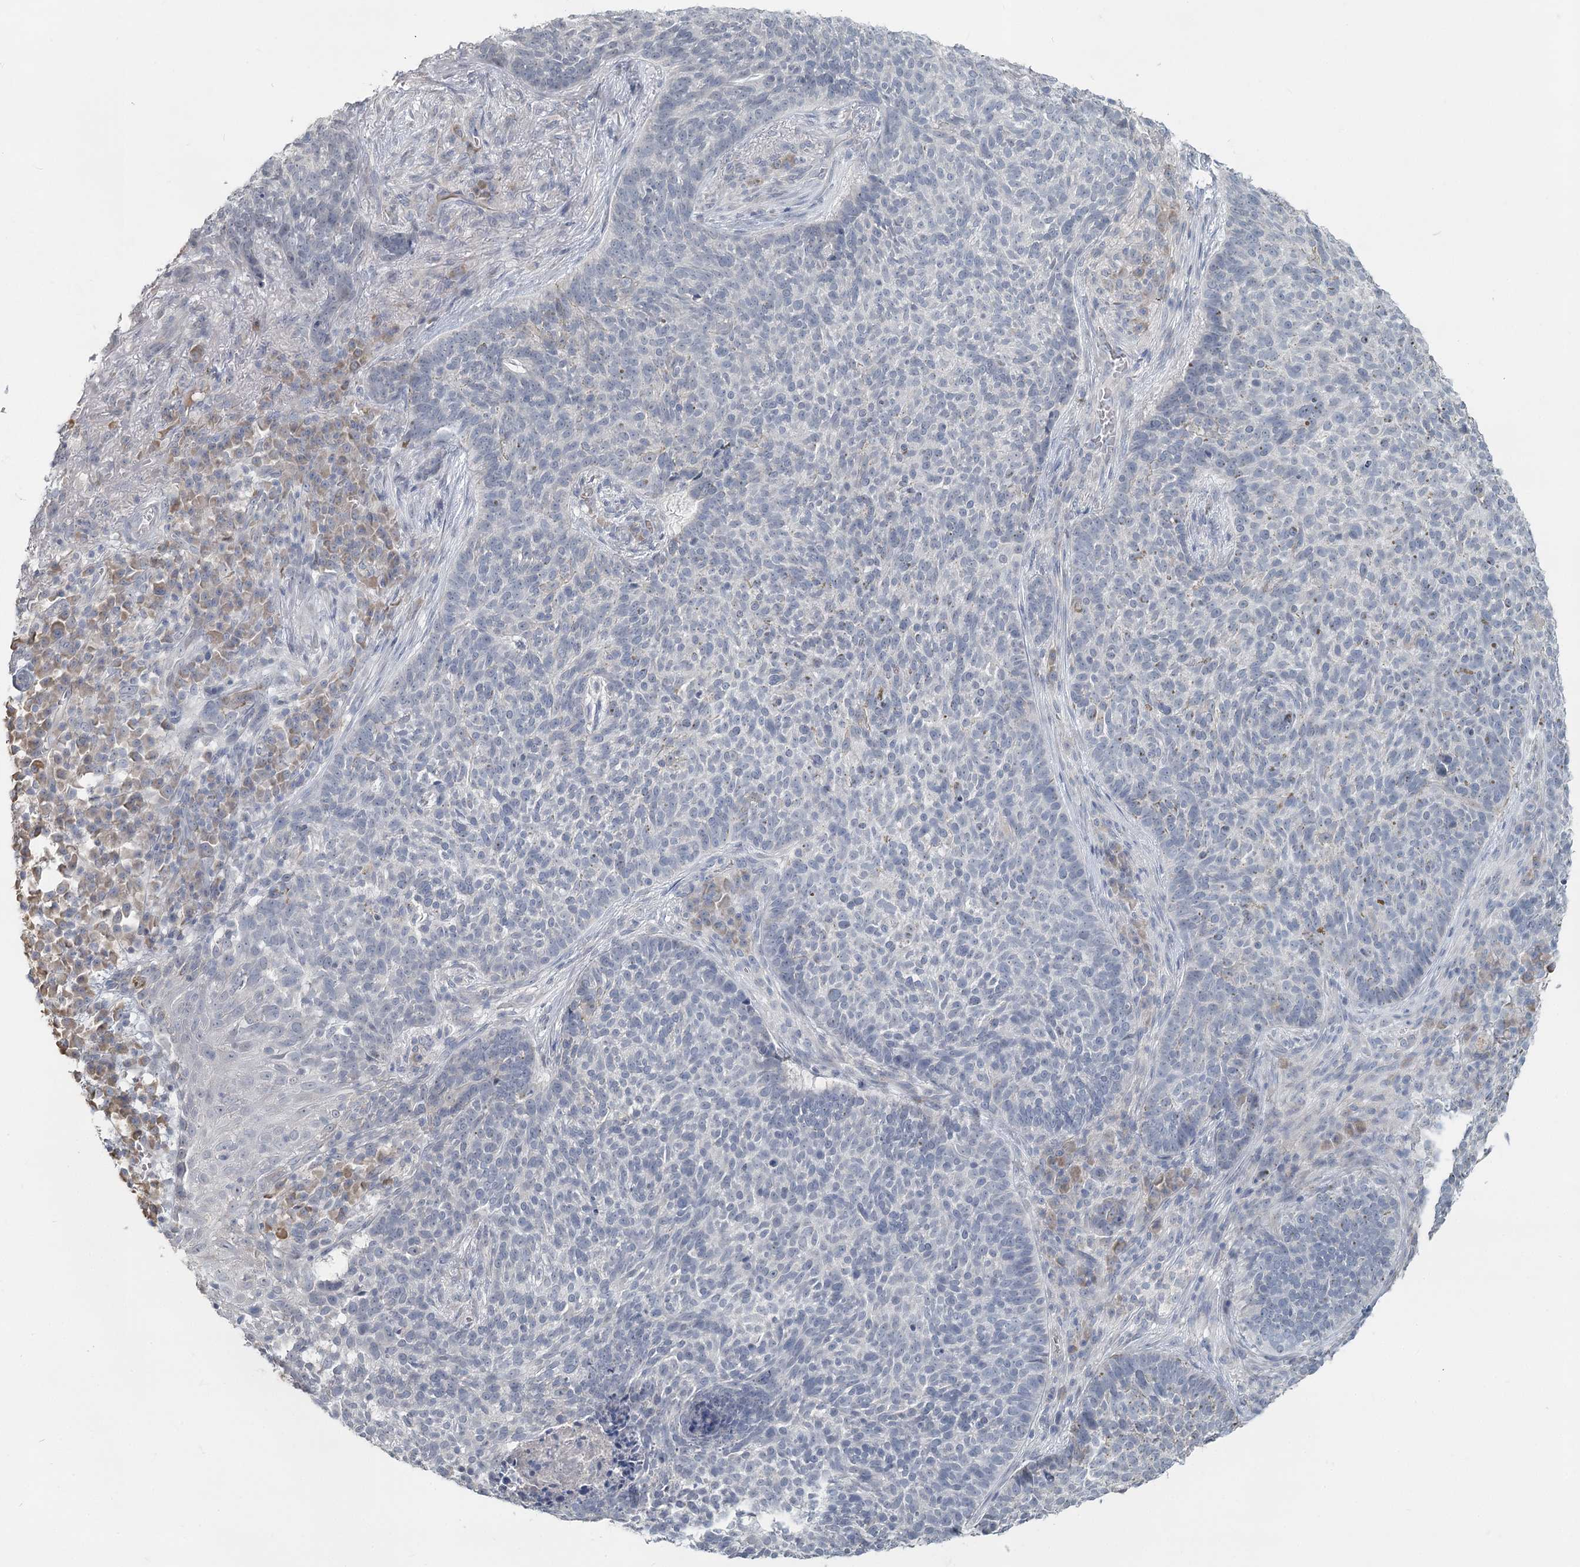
{"staining": {"intensity": "negative", "quantity": "none", "location": "none"}, "tissue": "skin cancer", "cell_type": "Tumor cells", "image_type": "cancer", "snomed": [{"axis": "morphology", "description": "Basal cell carcinoma"}, {"axis": "topography", "description": "Skin"}], "caption": "Immunohistochemistry (IHC) image of human skin cancer stained for a protein (brown), which displays no staining in tumor cells.", "gene": "SLC9A3", "patient": {"sex": "male", "age": 85}}